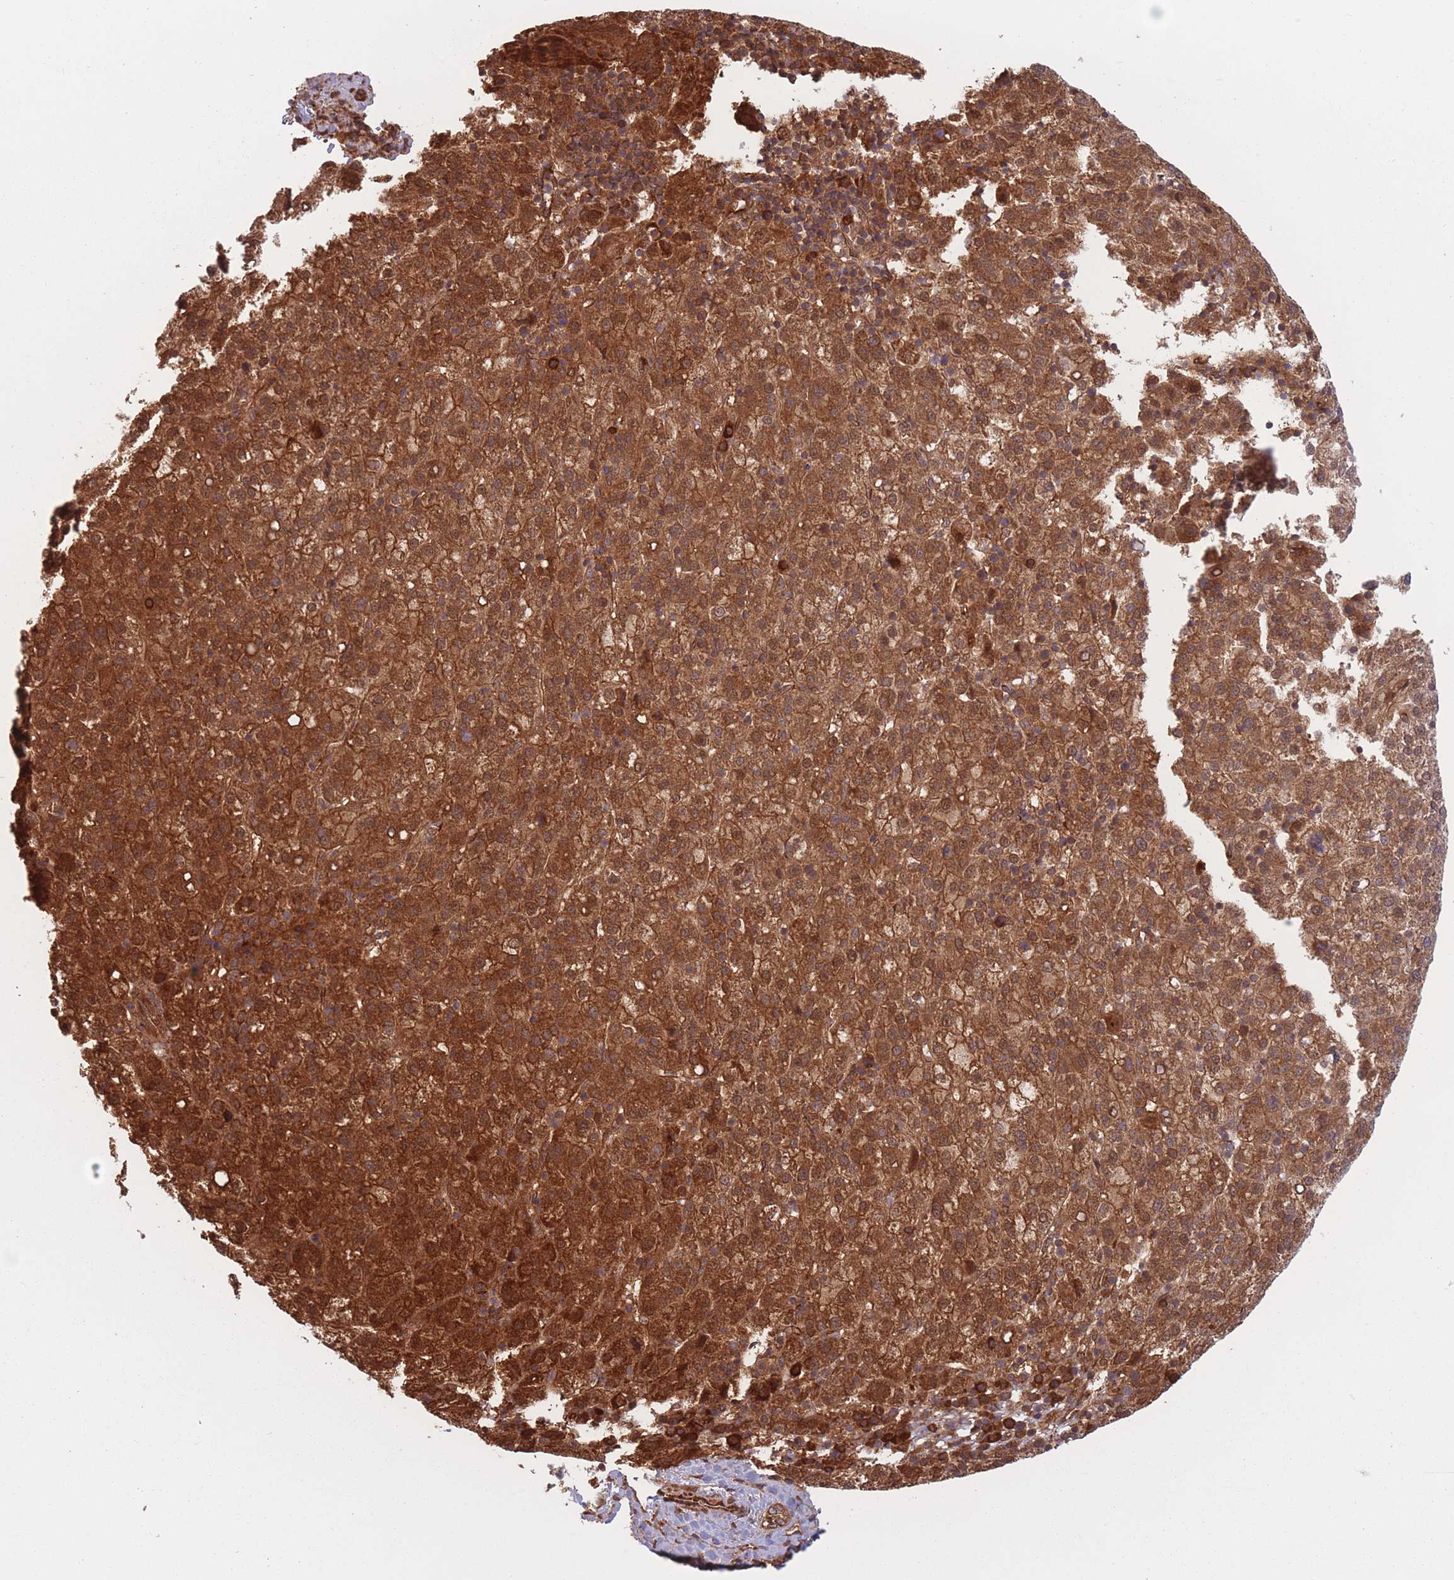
{"staining": {"intensity": "strong", "quantity": ">75%", "location": "cytoplasmic/membranous"}, "tissue": "liver cancer", "cell_type": "Tumor cells", "image_type": "cancer", "snomed": [{"axis": "morphology", "description": "Carcinoma, Hepatocellular, NOS"}, {"axis": "topography", "description": "Liver"}], "caption": "Tumor cells show high levels of strong cytoplasmic/membranous staining in about >75% of cells in liver cancer. (Stains: DAB (3,3'-diaminobenzidine) in brown, nuclei in blue, Microscopy: brightfield microscopy at high magnification).", "gene": "PODXL2", "patient": {"sex": "female", "age": 58}}